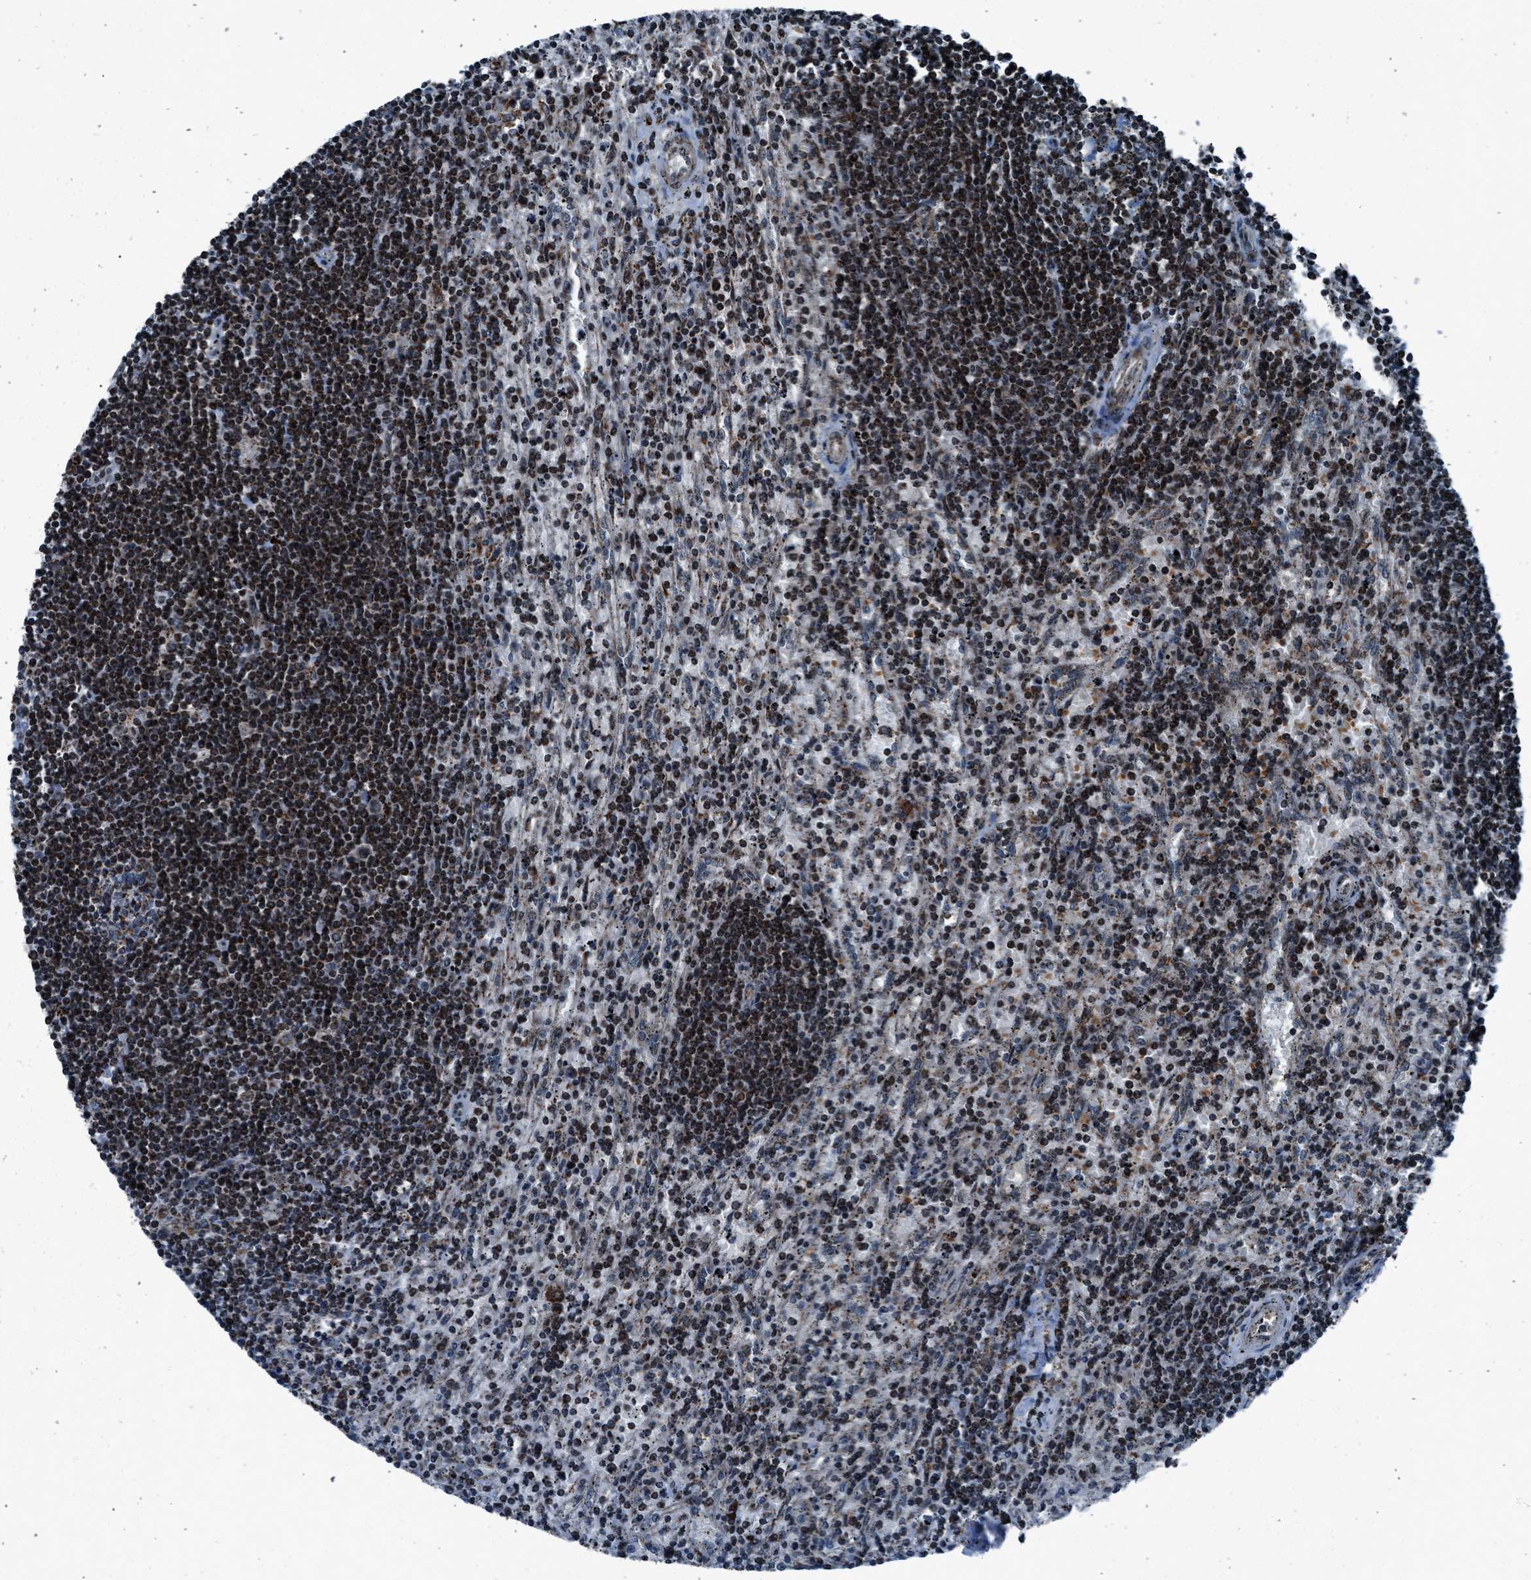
{"staining": {"intensity": "strong", "quantity": ">75%", "location": "nuclear"}, "tissue": "lymphoma", "cell_type": "Tumor cells", "image_type": "cancer", "snomed": [{"axis": "morphology", "description": "Malignant lymphoma, non-Hodgkin's type, Low grade"}, {"axis": "topography", "description": "Spleen"}], "caption": "Low-grade malignant lymphoma, non-Hodgkin's type stained with a protein marker reveals strong staining in tumor cells.", "gene": "MORC3", "patient": {"sex": "male", "age": 76}}